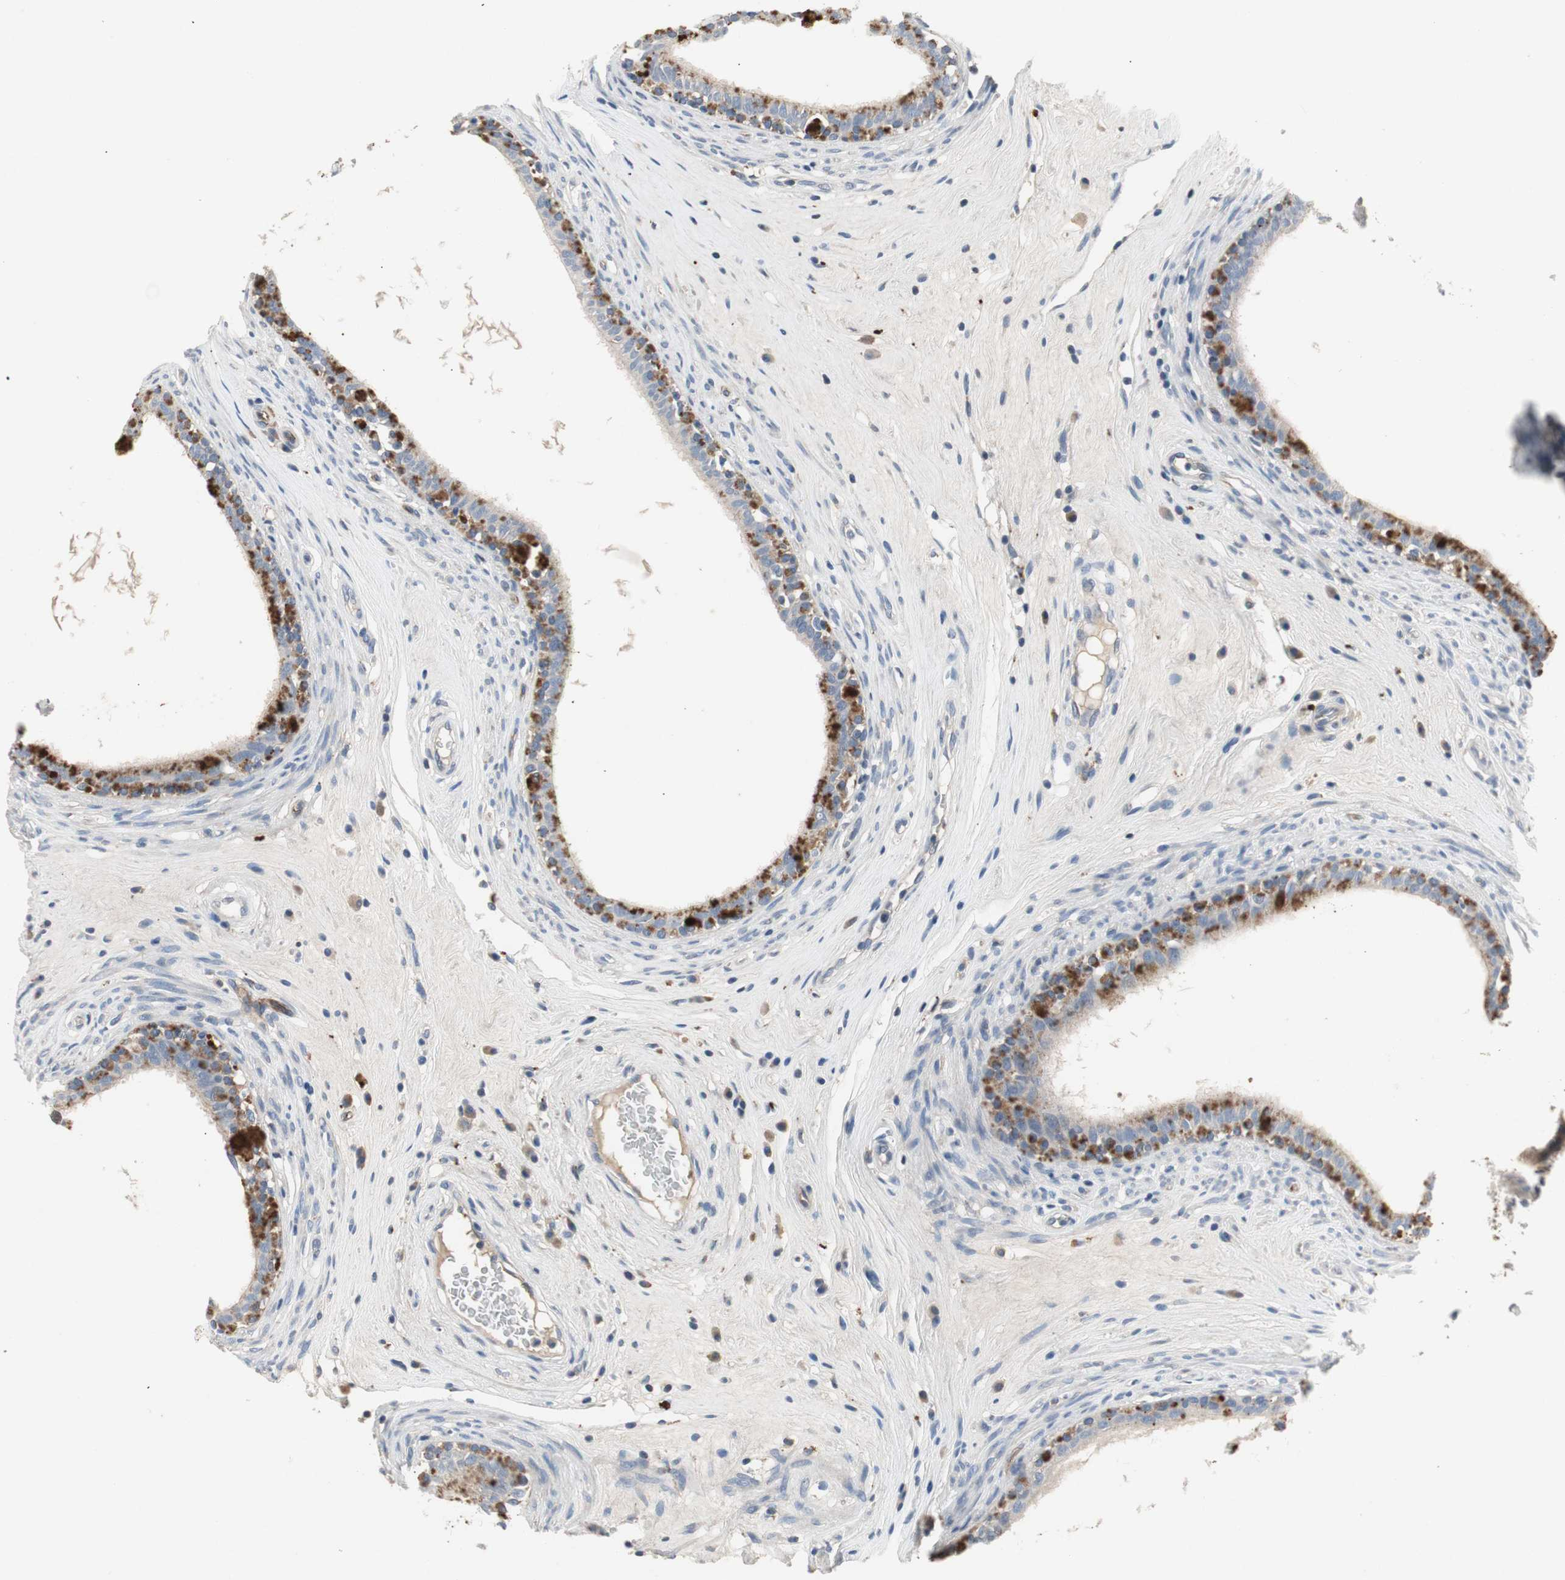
{"staining": {"intensity": "moderate", "quantity": "25%-75%", "location": "cytoplasmic/membranous"}, "tissue": "epididymis", "cell_type": "Glandular cells", "image_type": "normal", "snomed": [{"axis": "morphology", "description": "Normal tissue, NOS"}, {"axis": "morphology", "description": "Inflammation, NOS"}, {"axis": "topography", "description": "Epididymis"}], "caption": "Immunohistochemical staining of normal human epididymis reveals 25%-75% levels of moderate cytoplasmic/membranous protein expression in approximately 25%-75% of glandular cells.", "gene": "ALPL", "patient": {"sex": "male", "age": 84}}